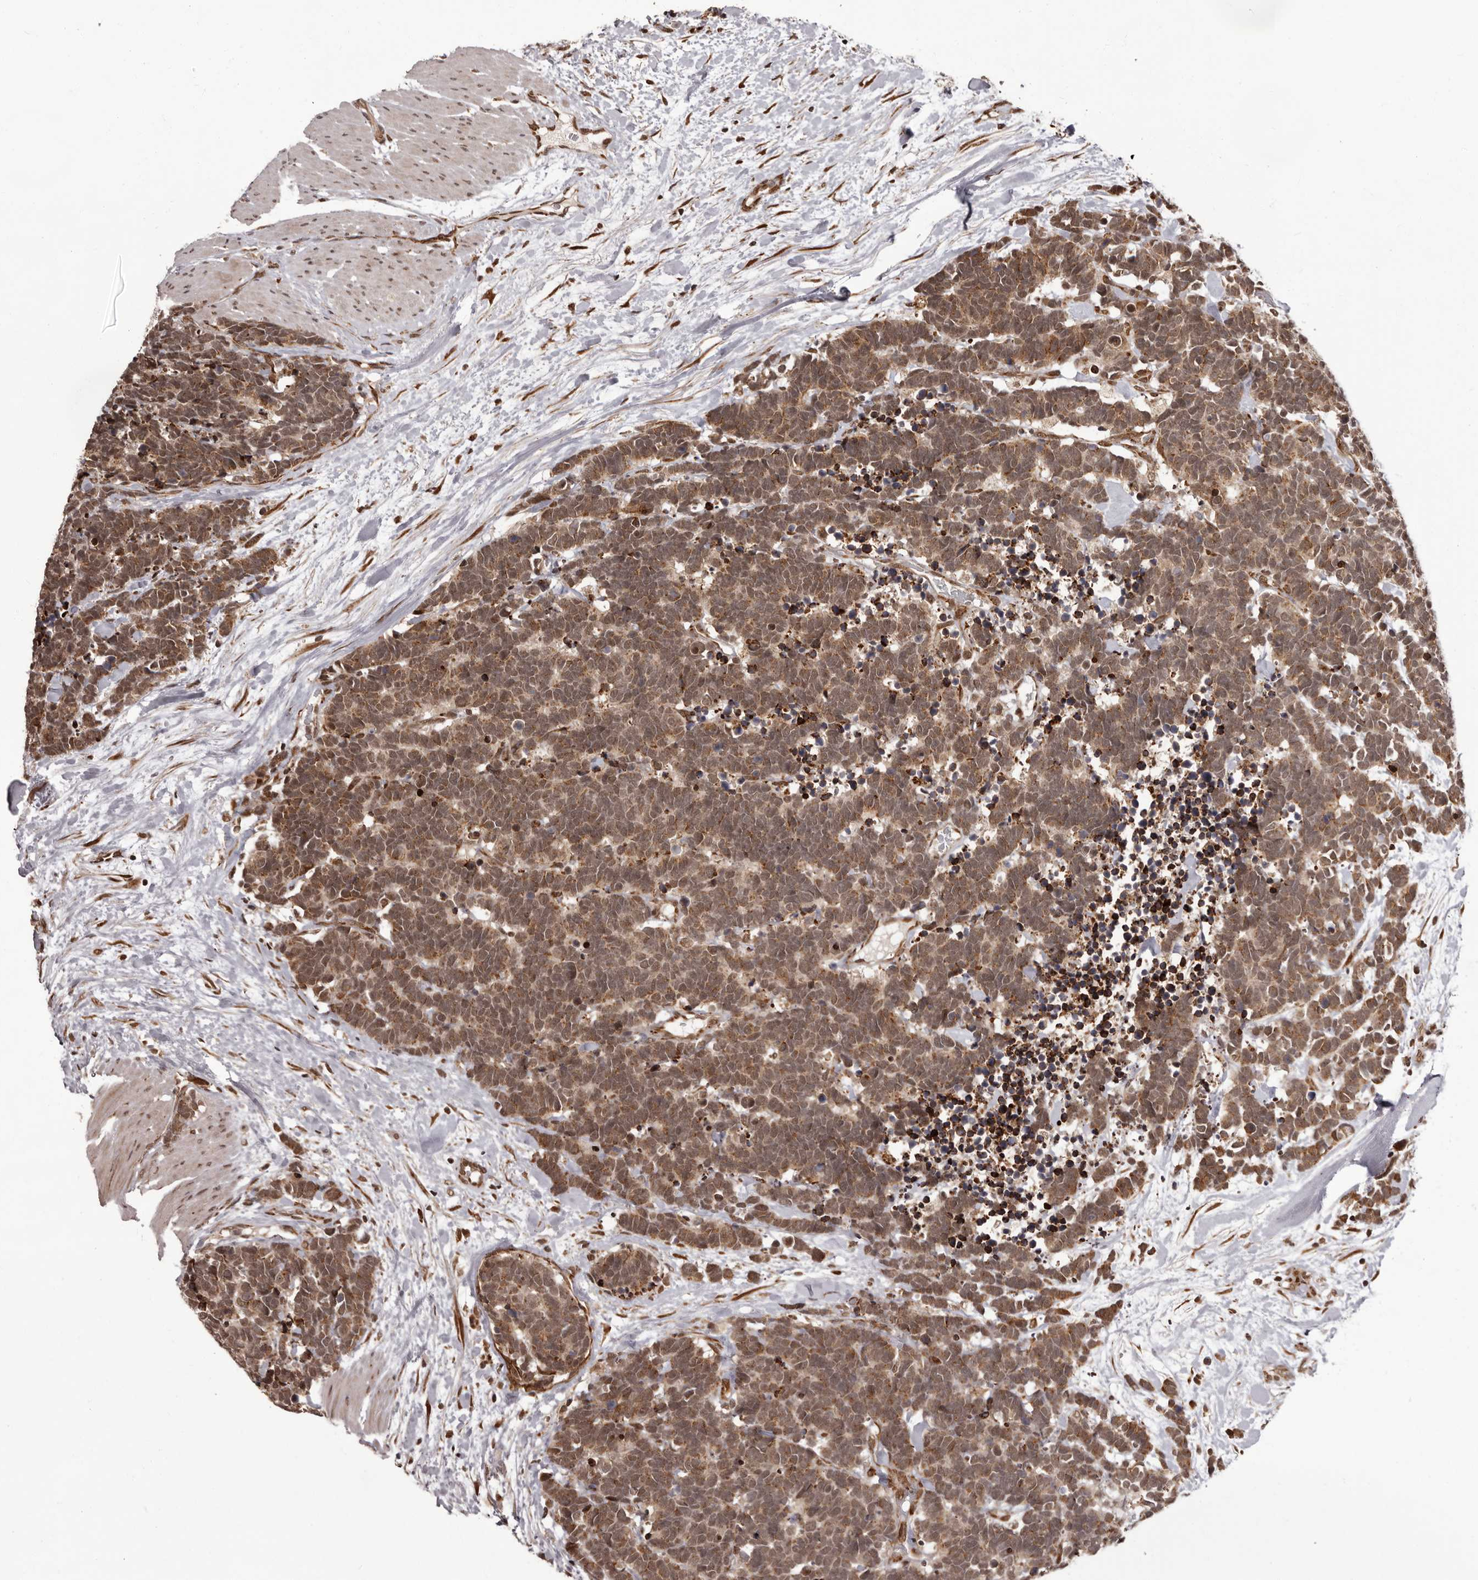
{"staining": {"intensity": "moderate", "quantity": ">75%", "location": "cytoplasmic/membranous,nuclear"}, "tissue": "carcinoid", "cell_type": "Tumor cells", "image_type": "cancer", "snomed": [{"axis": "morphology", "description": "Carcinoma, NOS"}, {"axis": "morphology", "description": "Carcinoid, malignant, NOS"}, {"axis": "topography", "description": "Urinary bladder"}], "caption": "A high-resolution image shows immunohistochemistry staining of malignant carcinoid, which shows moderate cytoplasmic/membranous and nuclear expression in about >75% of tumor cells. The staining was performed using DAB (3,3'-diaminobenzidine), with brown indicating positive protein expression. Nuclei are stained blue with hematoxylin.", "gene": "IL32", "patient": {"sex": "male", "age": 57}}